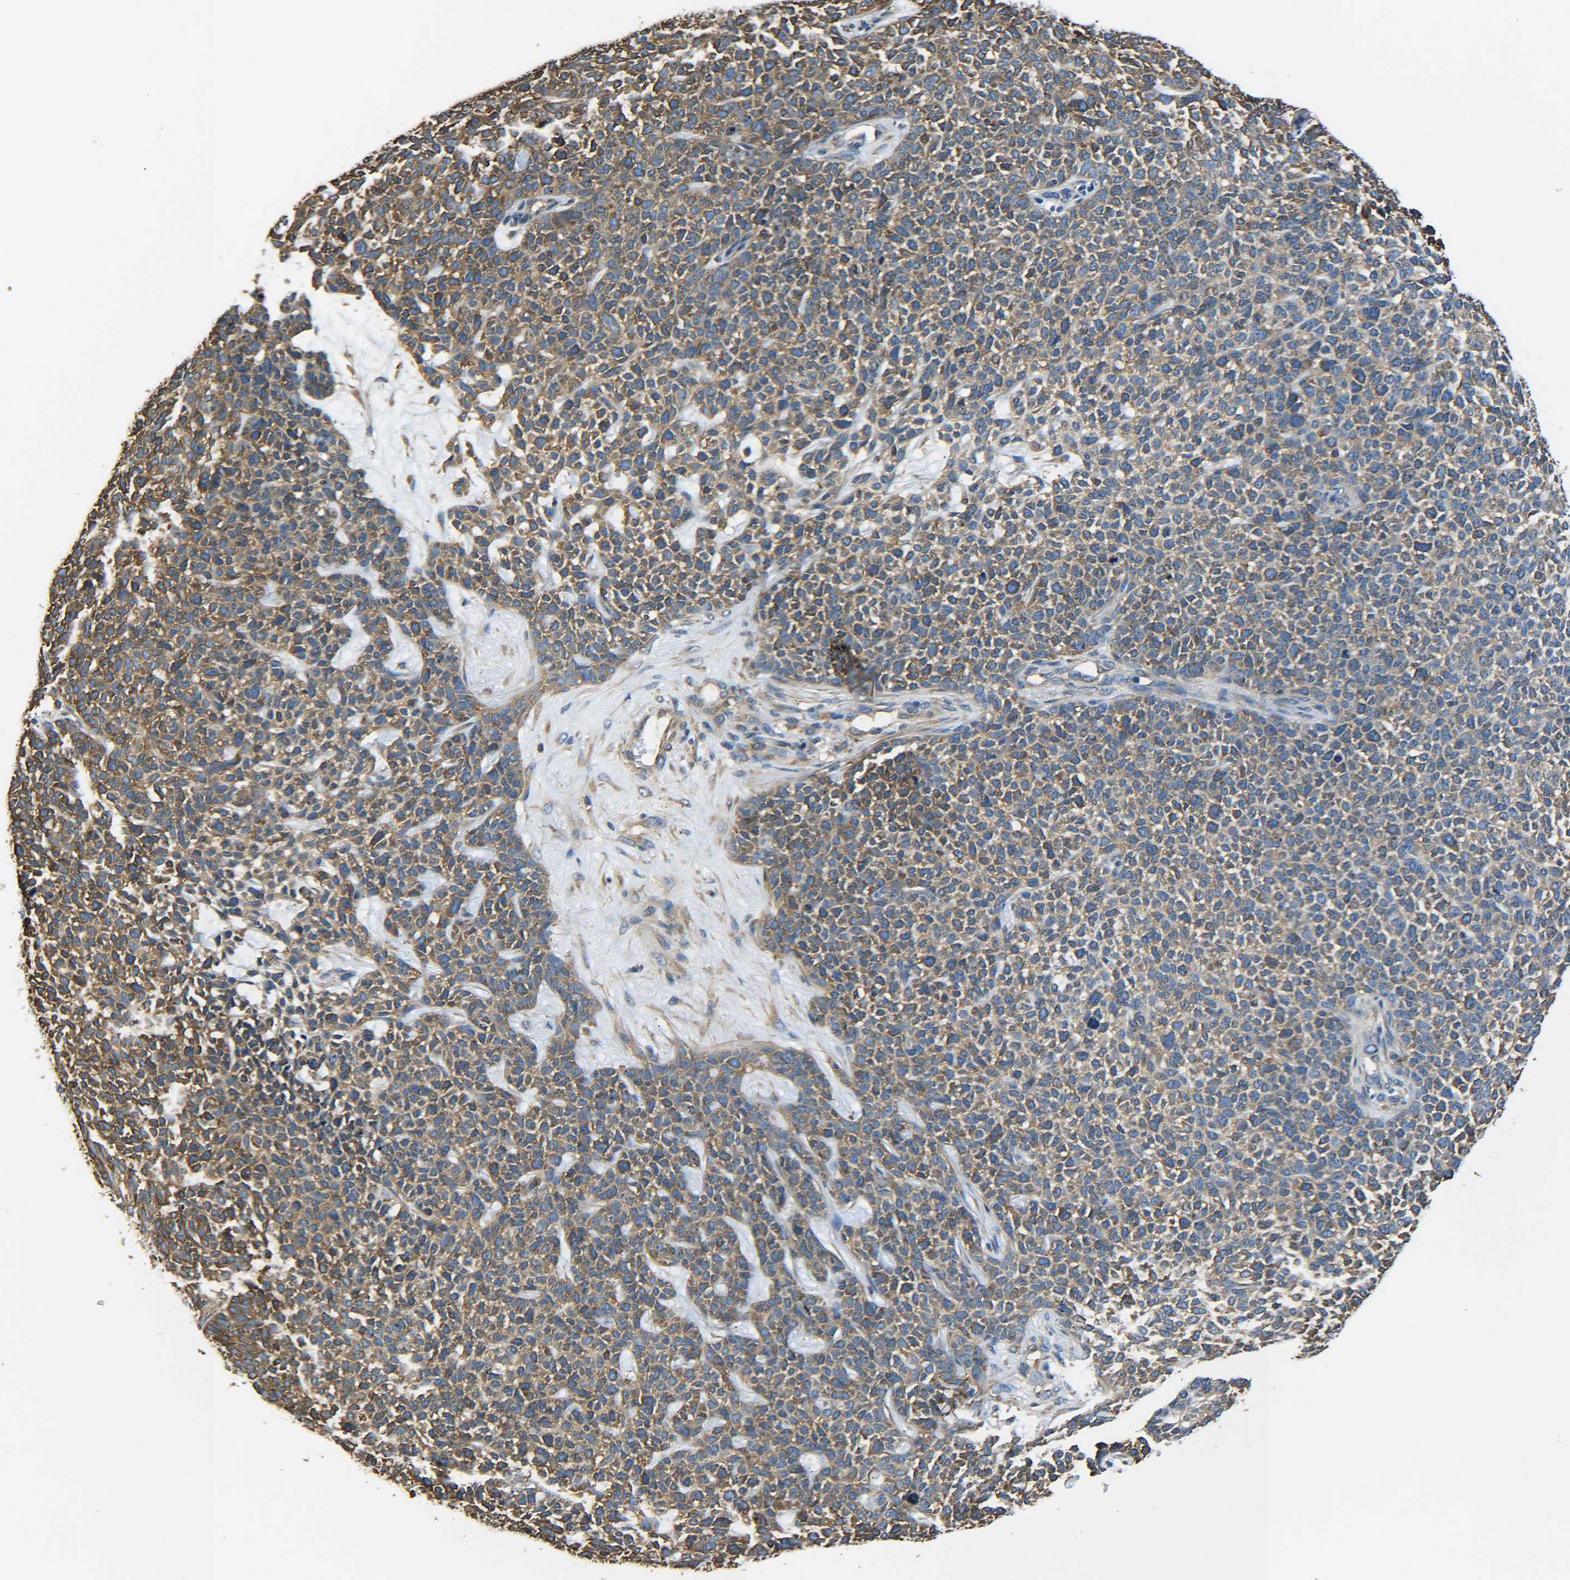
{"staining": {"intensity": "moderate", "quantity": "25%-75%", "location": "cytoplasmic/membranous"}, "tissue": "skin cancer", "cell_type": "Tumor cells", "image_type": "cancer", "snomed": [{"axis": "morphology", "description": "Basal cell carcinoma"}, {"axis": "topography", "description": "Skin"}], "caption": "Immunohistochemical staining of human skin basal cell carcinoma reveals medium levels of moderate cytoplasmic/membranous staining in approximately 25%-75% of tumor cells.", "gene": "TUBB", "patient": {"sex": "female", "age": 84}}